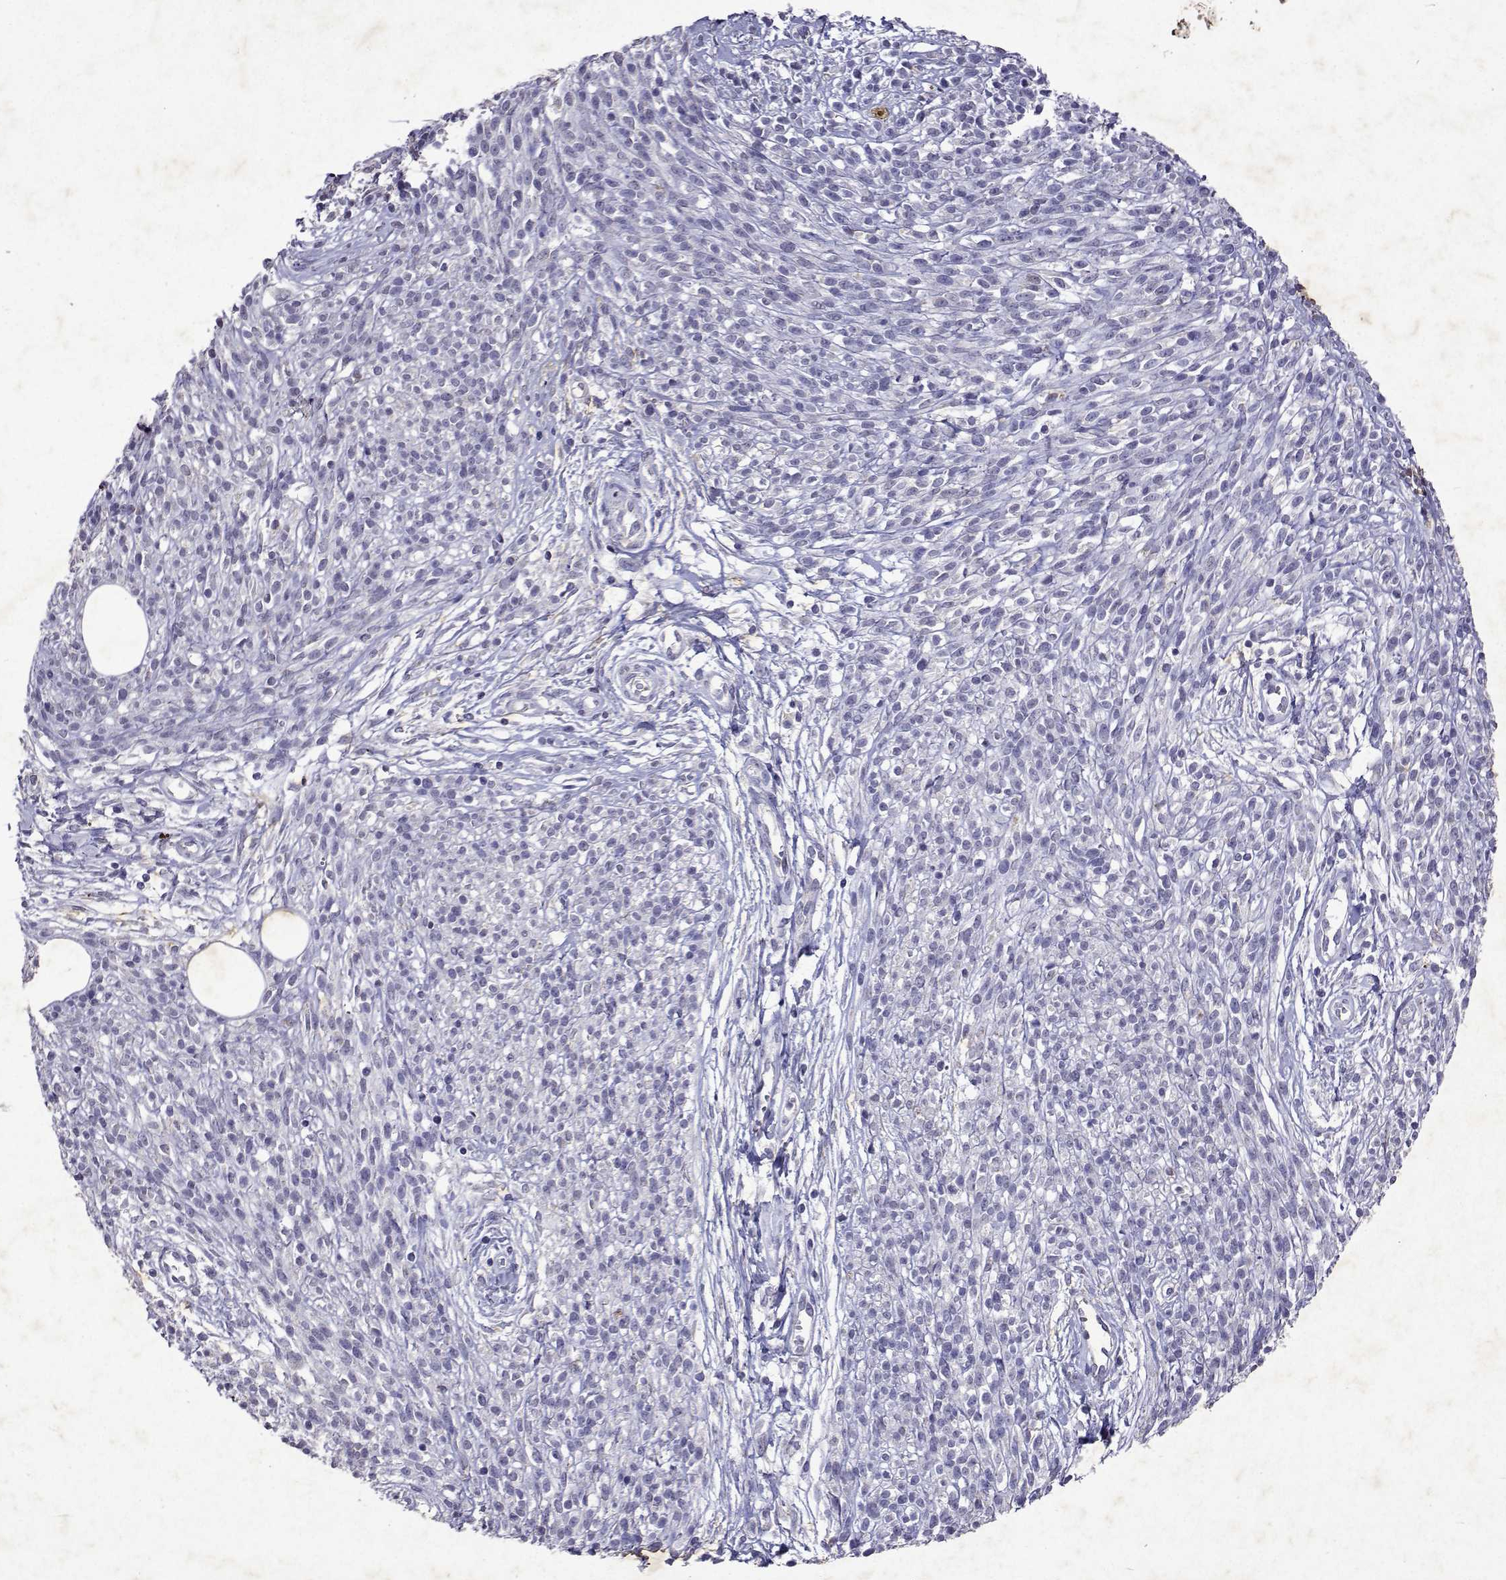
{"staining": {"intensity": "negative", "quantity": "none", "location": "none"}, "tissue": "melanoma", "cell_type": "Tumor cells", "image_type": "cancer", "snomed": [{"axis": "morphology", "description": "Malignant melanoma, NOS"}, {"axis": "topography", "description": "Skin"}, {"axis": "topography", "description": "Skin of trunk"}], "caption": "Protein analysis of melanoma reveals no significant staining in tumor cells.", "gene": "DUSP28", "patient": {"sex": "male", "age": 74}}